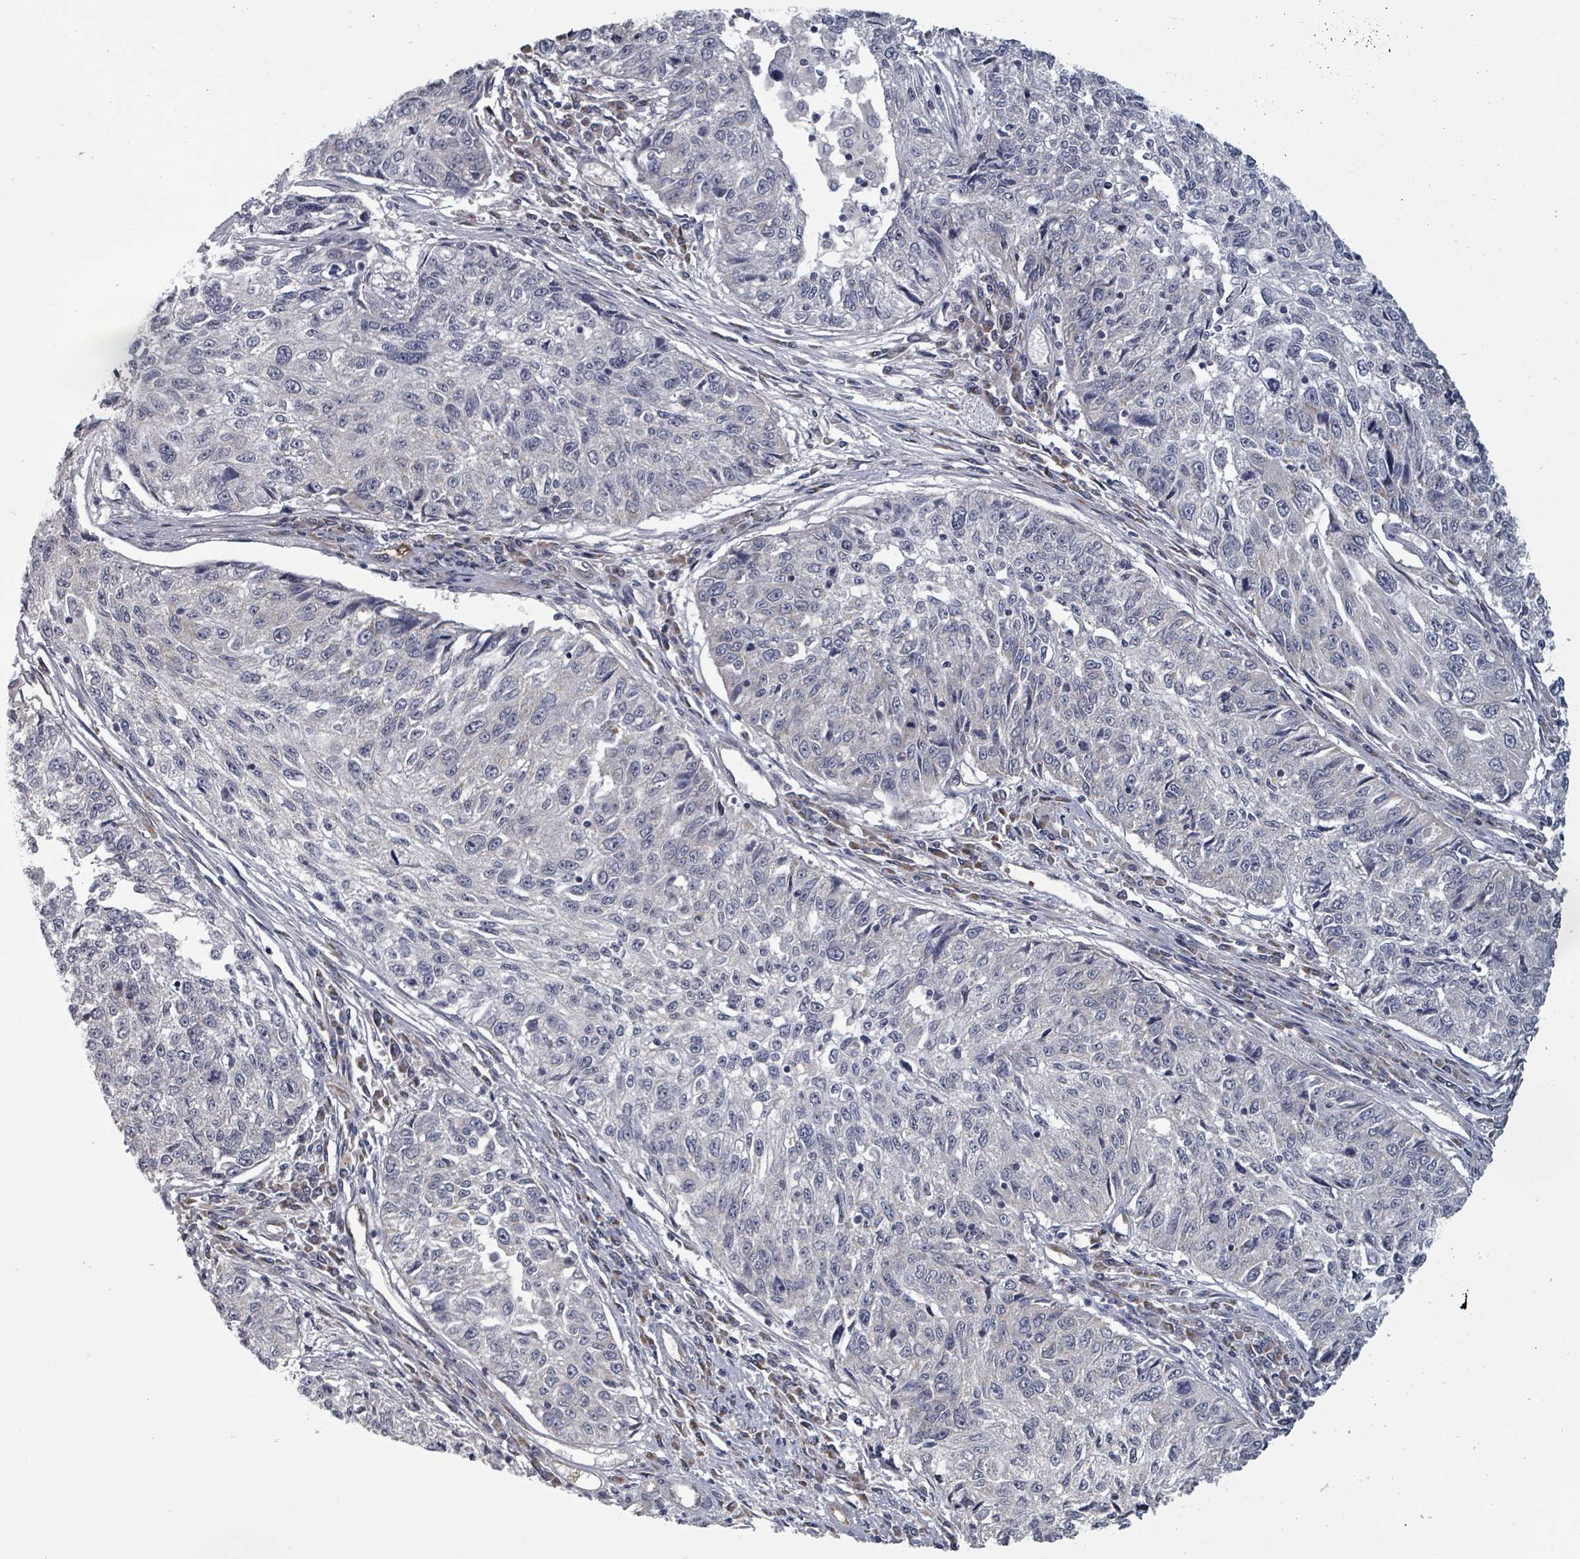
{"staining": {"intensity": "negative", "quantity": "none", "location": "none"}, "tissue": "cervical cancer", "cell_type": "Tumor cells", "image_type": "cancer", "snomed": [{"axis": "morphology", "description": "Squamous cell carcinoma, NOS"}, {"axis": "topography", "description": "Cervix"}], "caption": "This is an immunohistochemistry (IHC) image of squamous cell carcinoma (cervical). There is no expression in tumor cells.", "gene": "FKBP1A", "patient": {"sex": "female", "age": 57}}